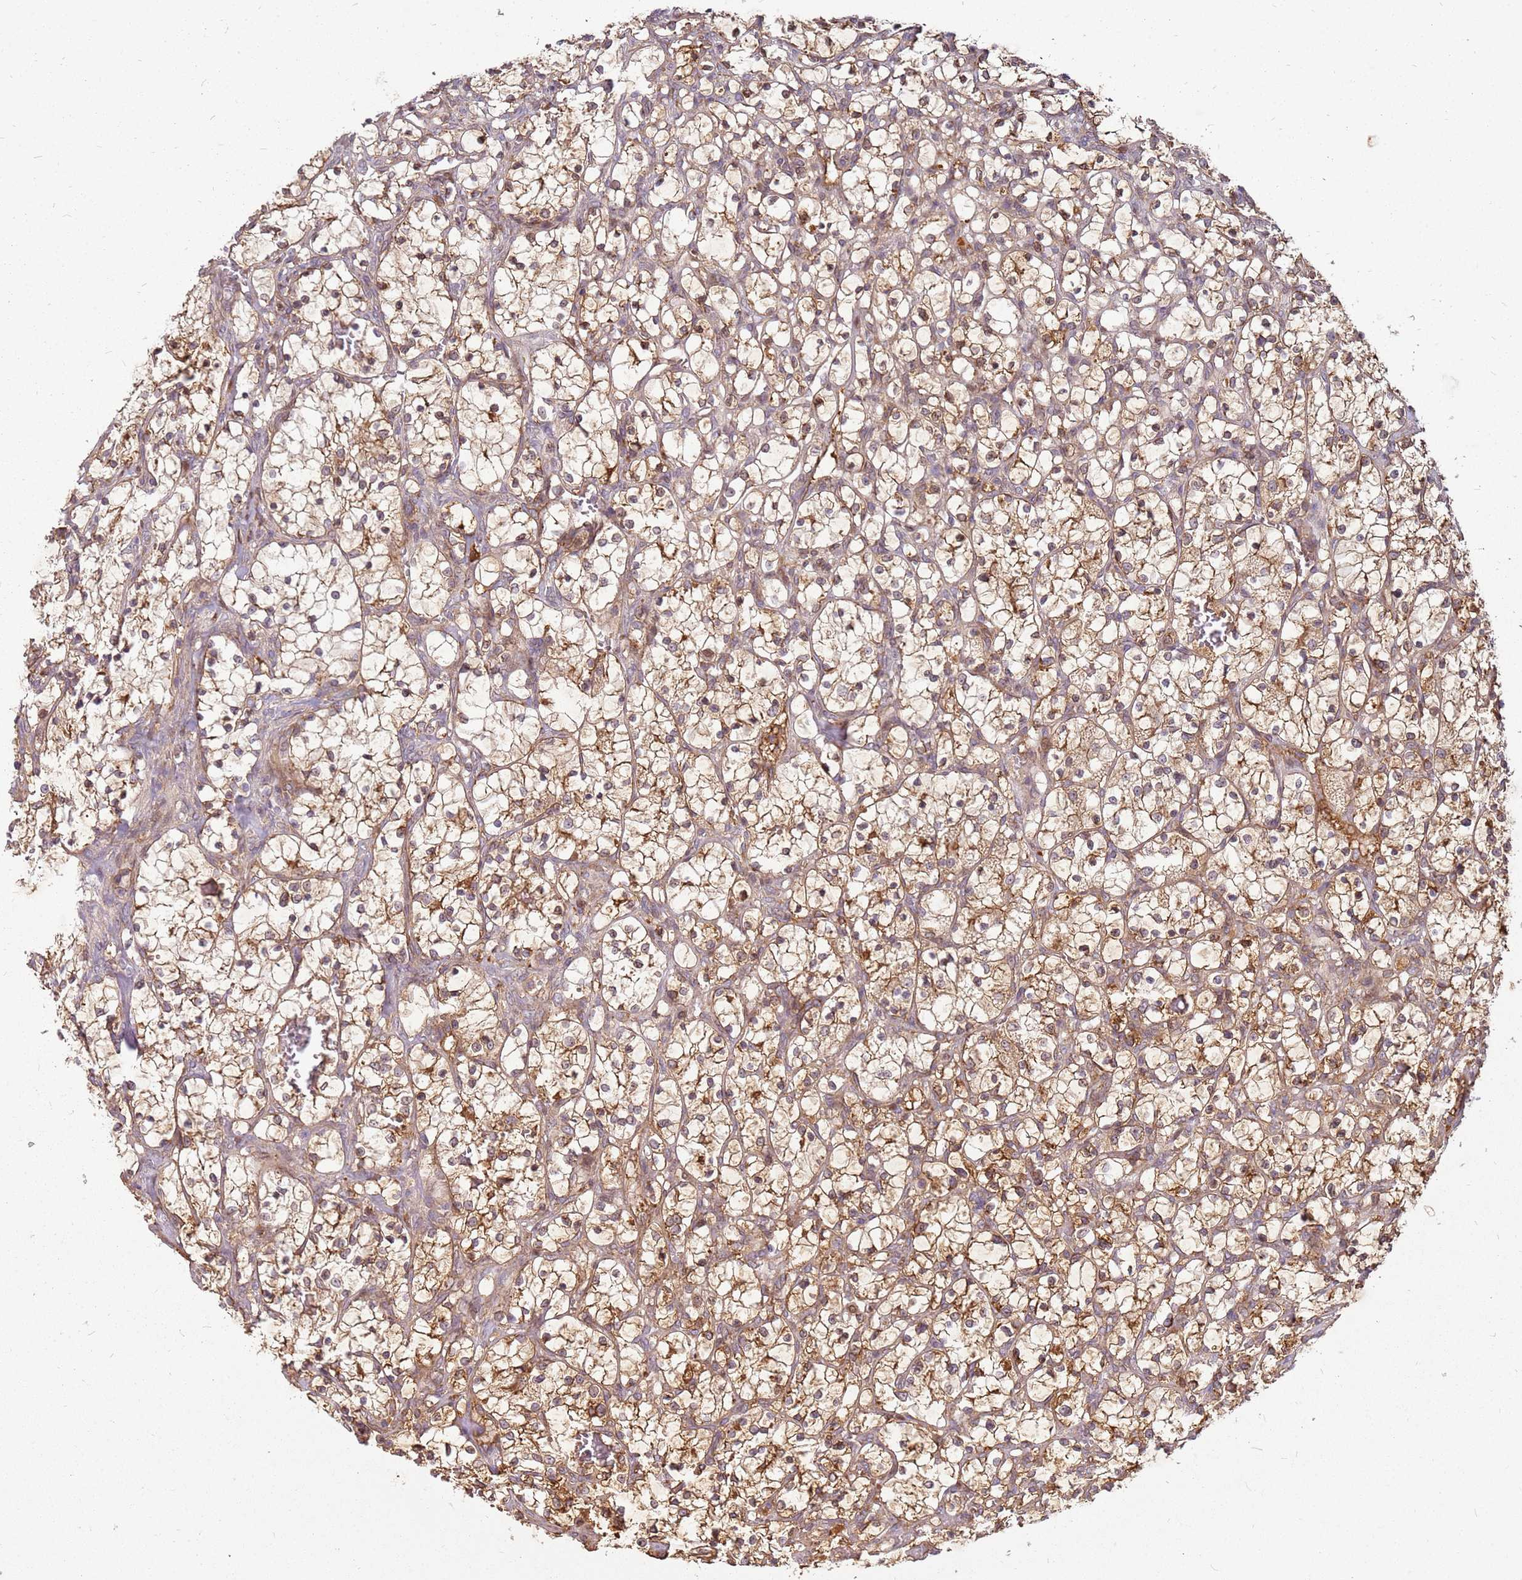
{"staining": {"intensity": "moderate", "quantity": ">75%", "location": "cytoplasmic/membranous"}, "tissue": "renal cancer", "cell_type": "Tumor cells", "image_type": "cancer", "snomed": [{"axis": "morphology", "description": "Adenocarcinoma, NOS"}, {"axis": "topography", "description": "Kidney"}], "caption": "Renal cancer tissue displays moderate cytoplasmic/membranous staining in approximately >75% of tumor cells (brown staining indicates protein expression, while blue staining denotes nuclei).", "gene": "CCDC159", "patient": {"sex": "female", "age": 69}}